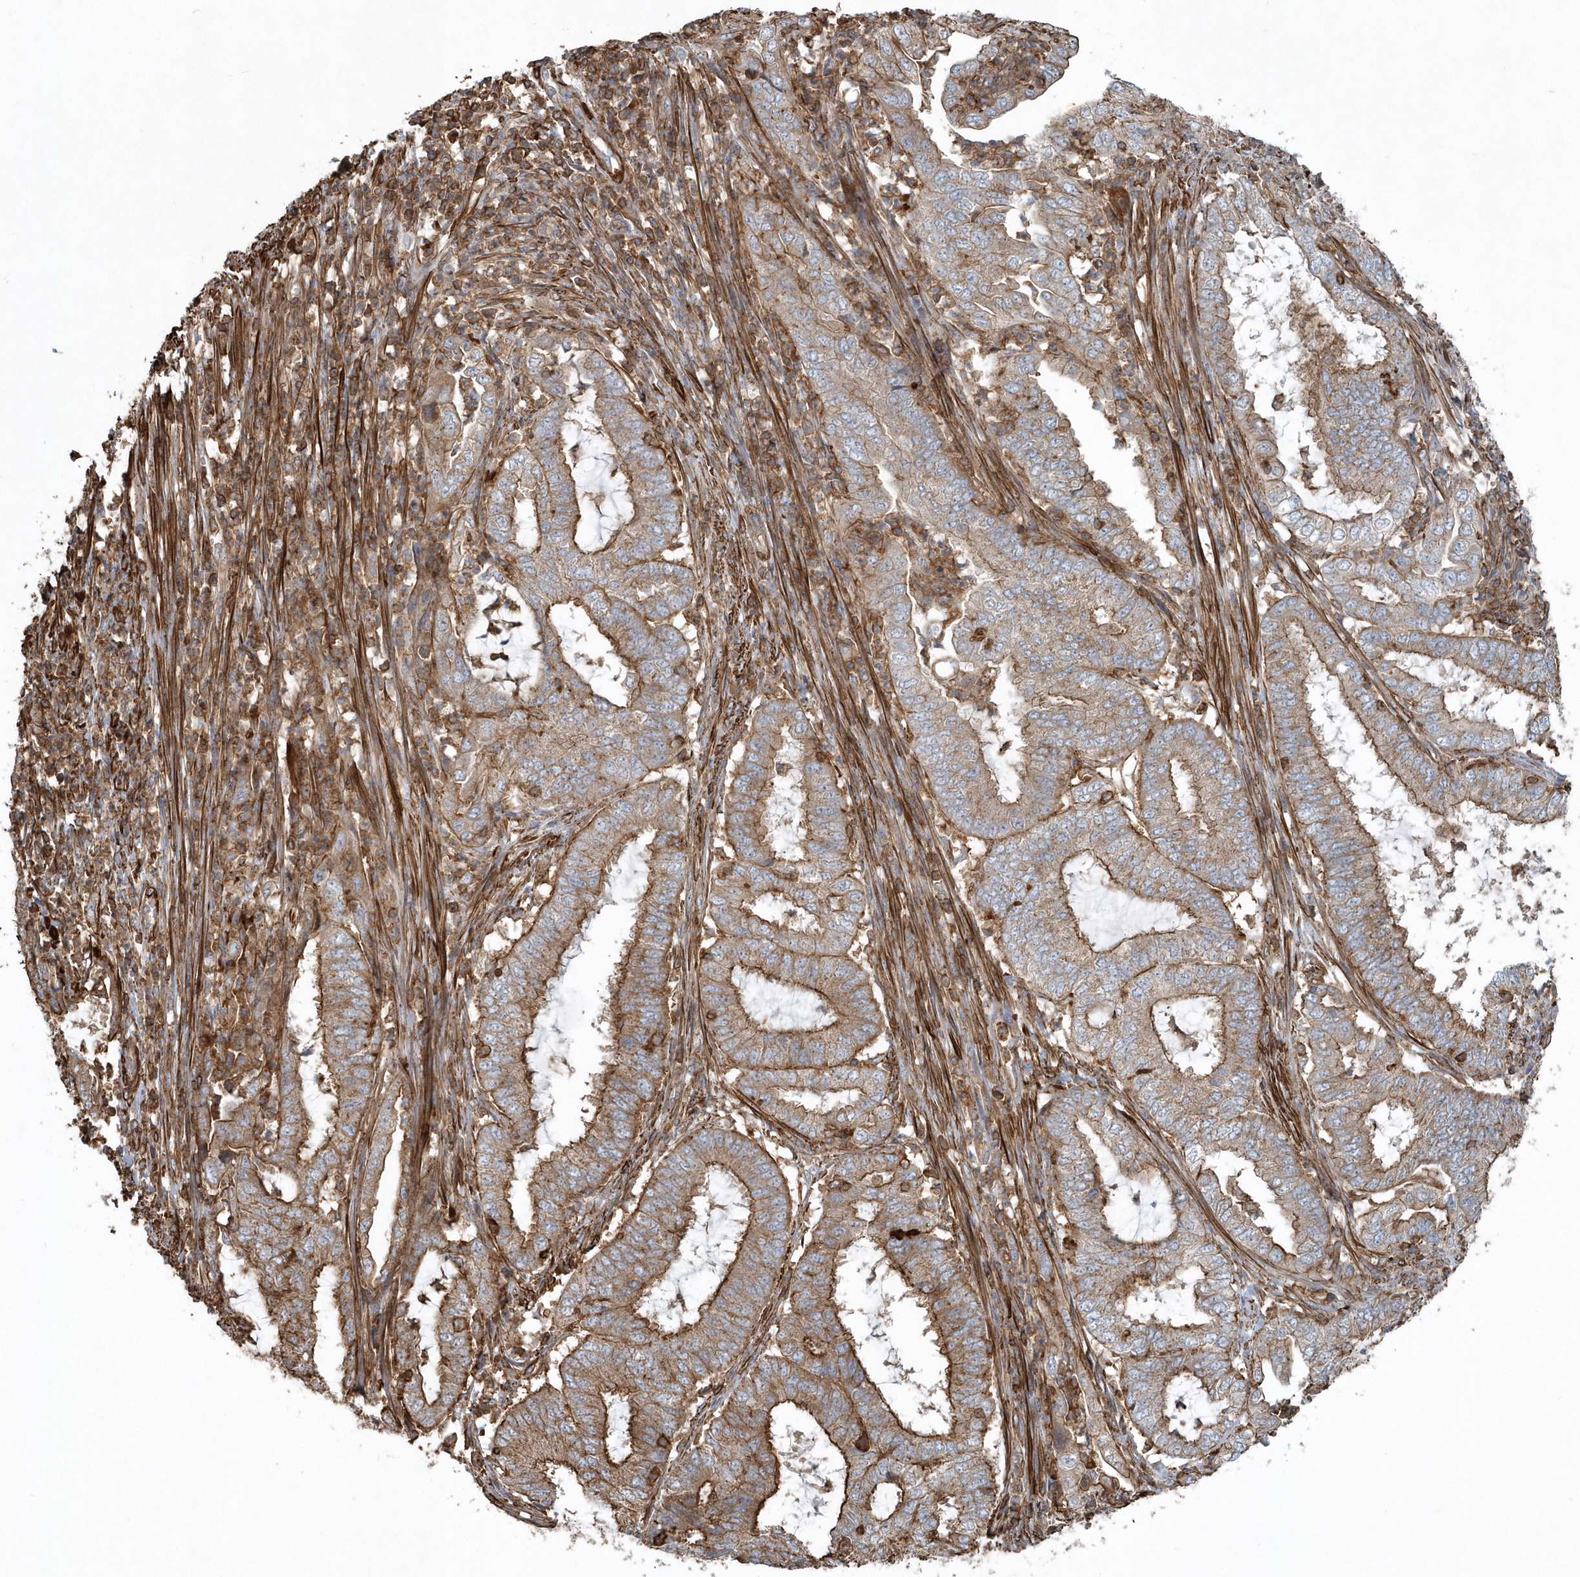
{"staining": {"intensity": "moderate", "quantity": ">75%", "location": "cytoplasmic/membranous"}, "tissue": "endometrial cancer", "cell_type": "Tumor cells", "image_type": "cancer", "snomed": [{"axis": "morphology", "description": "Adenocarcinoma, NOS"}, {"axis": "topography", "description": "Endometrium"}], "caption": "Immunohistochemical staining of endometrial adenocarcinoma displays moderate cytoplasmic/membranous protein positivity in approximately >75% of tumor cells. (DAB (3,3'-diaminobenzidine) = brown stain, brightfield microscopy at high magnification).", "gene": "MMUT", "patient": {"sex": "female", "age": 51}}